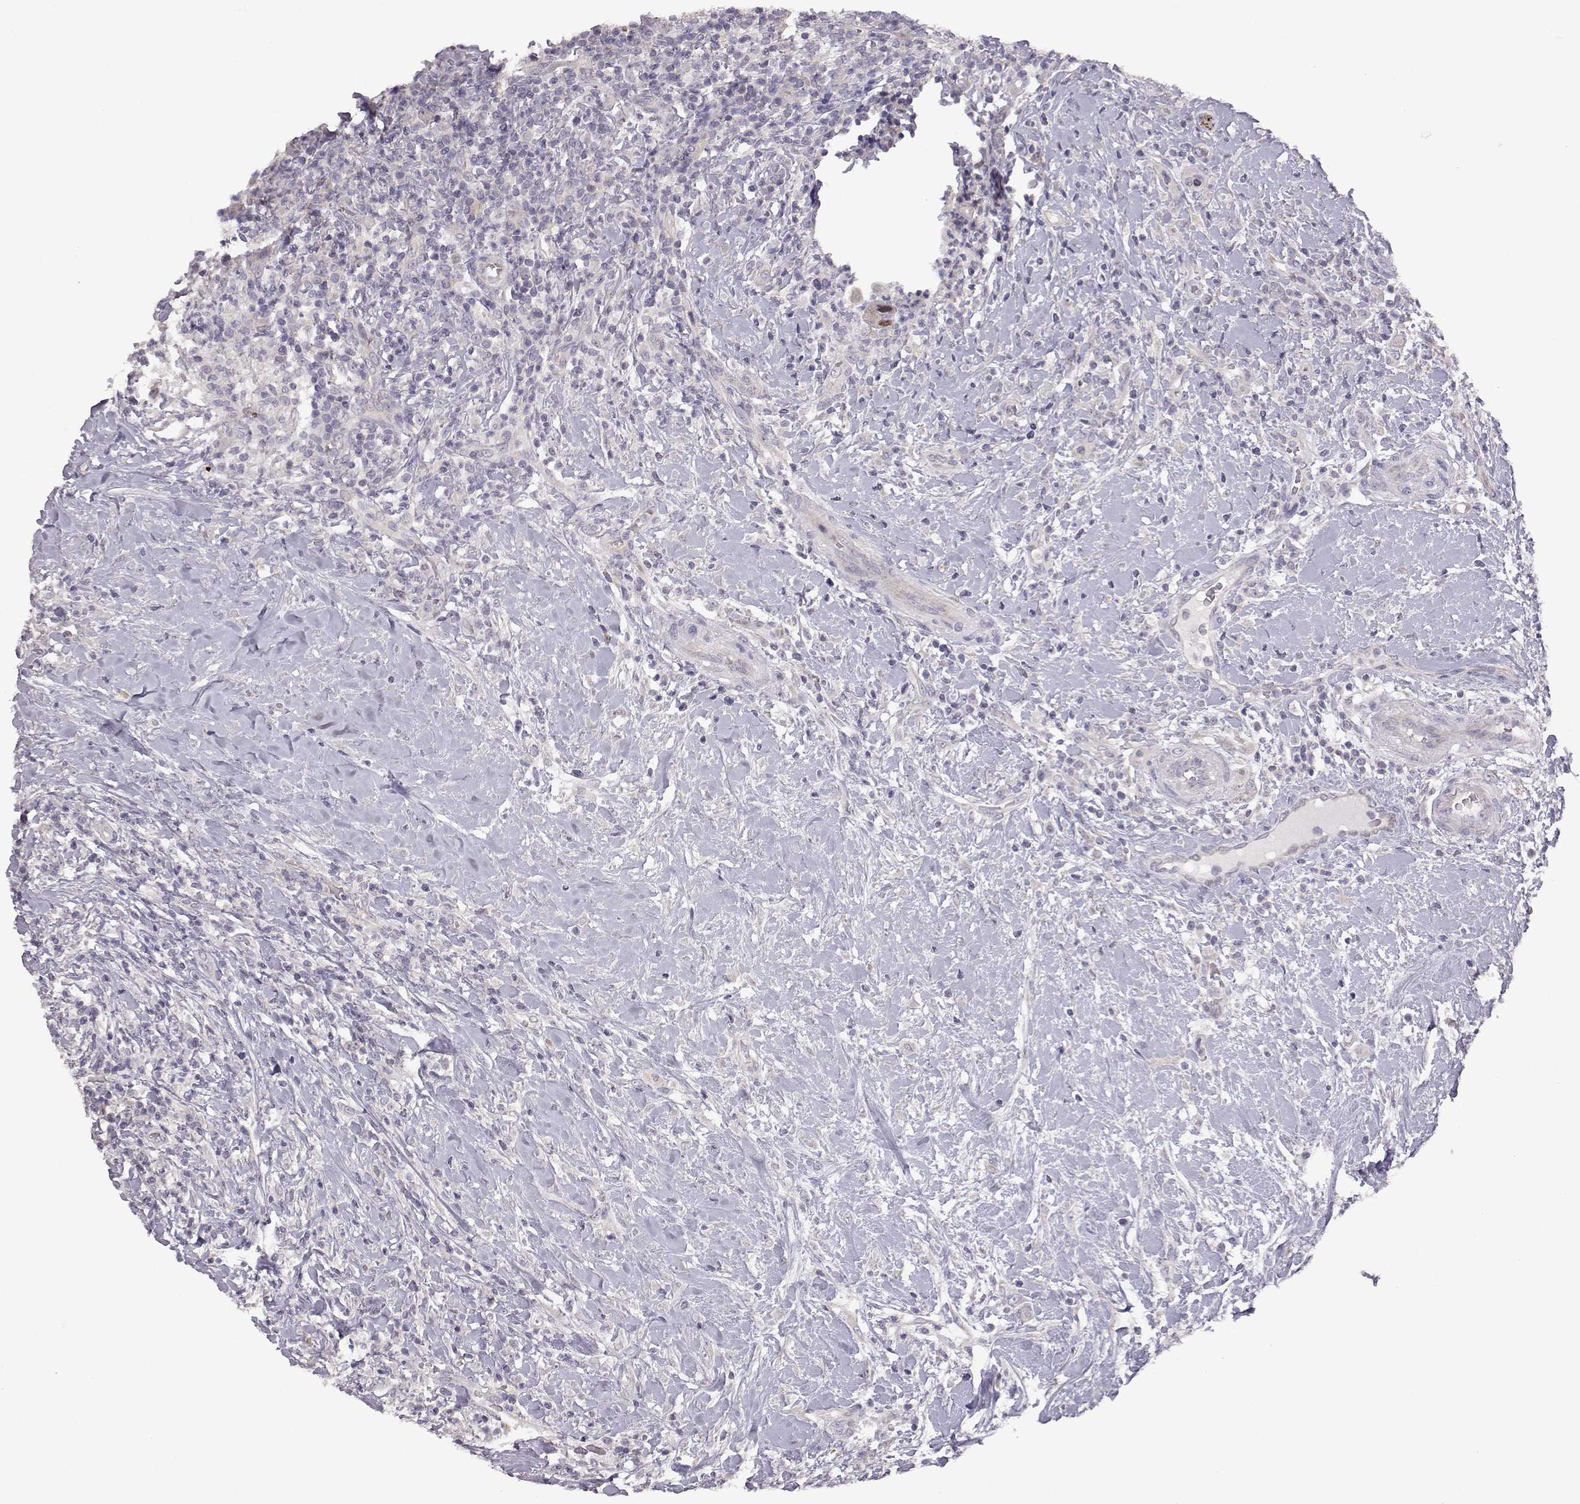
{"staining": {"intensity": "negative", "quantity": "none", "location": "none"}, "tissue": "head and neck cancer", "cell_type": "Tumor cells", "image_type": "cancer", "snomed": [{"axis": "morphology", "description": "Squamous cell carcinoma, NOS"}, {"axis": "topography", "description": "Head-Neck"}], "caption": "An IHC histopathology image of squamous cell carcinoma (head and neck) is shown. There is no staining in tumor cells of squamous cell carcinoma (head and neck). (Immunohistochemistry, brightfield microscopy, high magnification).", "gene": "VGF", "patient": {"sex": "male", "age": 69}}